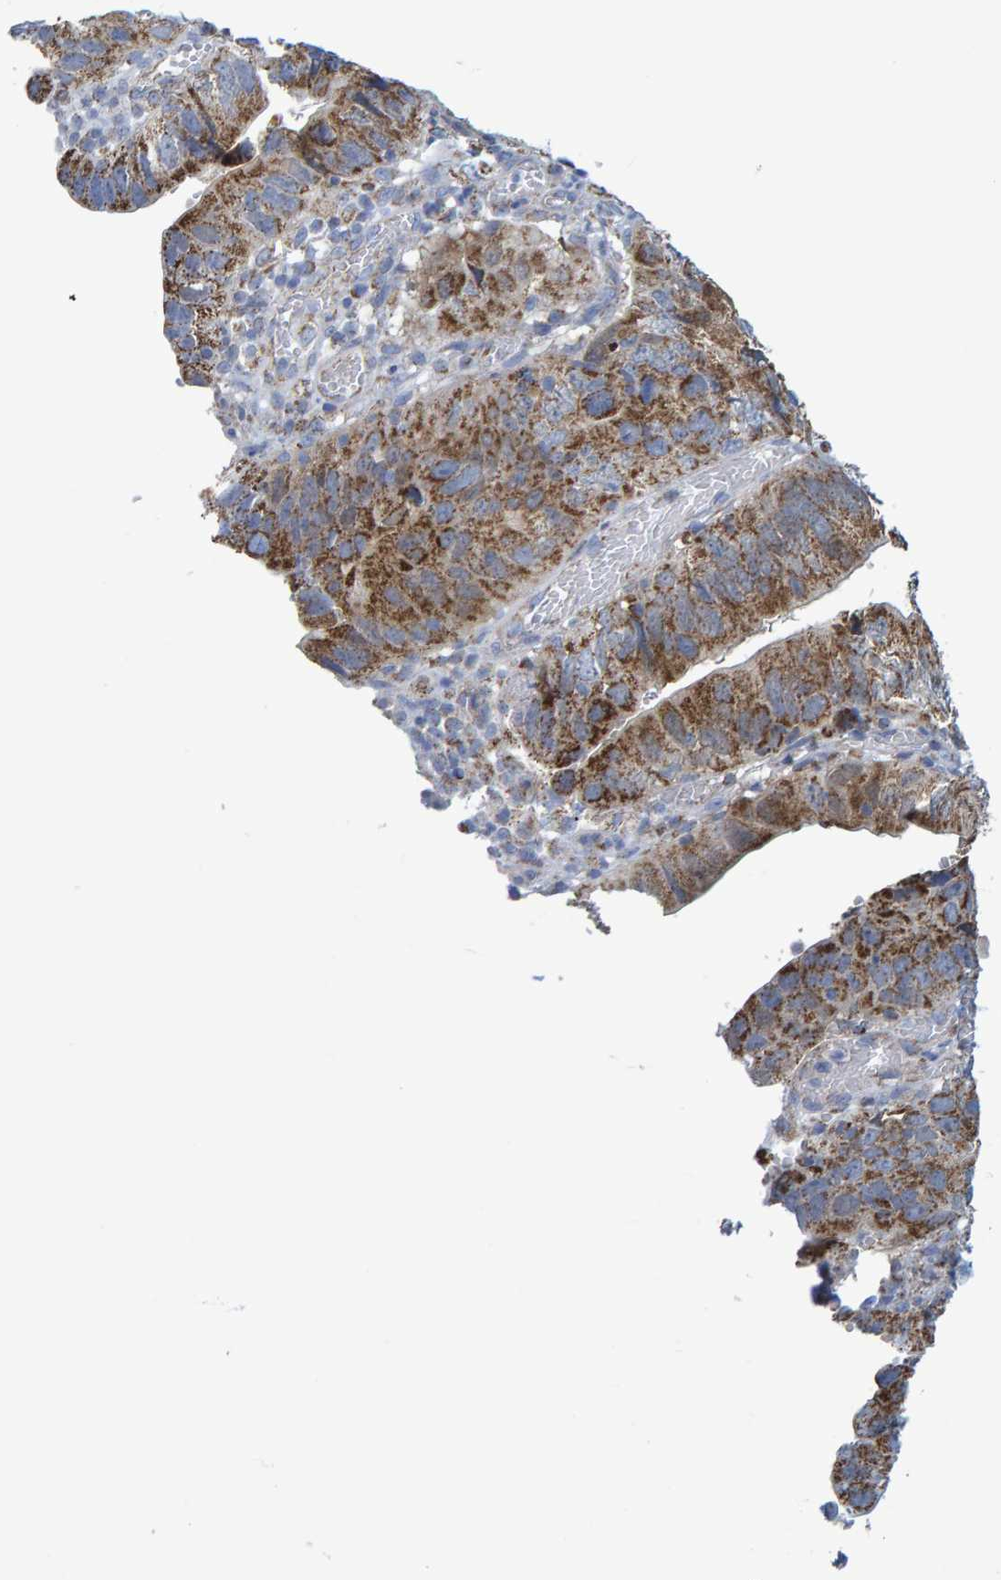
{"staining": {"intensity": "strong", "quantity": ">75%", "location": "cytoplasmic/membranous"}, "tissue": "stomach cancer", "cell_type": "Tumor cells", "image_type": "cancer", "snomed": [{"axis": "morphology", "description": "Adenocarcinoma, NOS"}, {"axis": "topography", "description": "Stomach"}], "caption": "Stomach cancer stained with a protein marker reveals strong staining in tumor cells.", "gene": "MRPS7", "patient": {"sex": "male", "age": 59}}